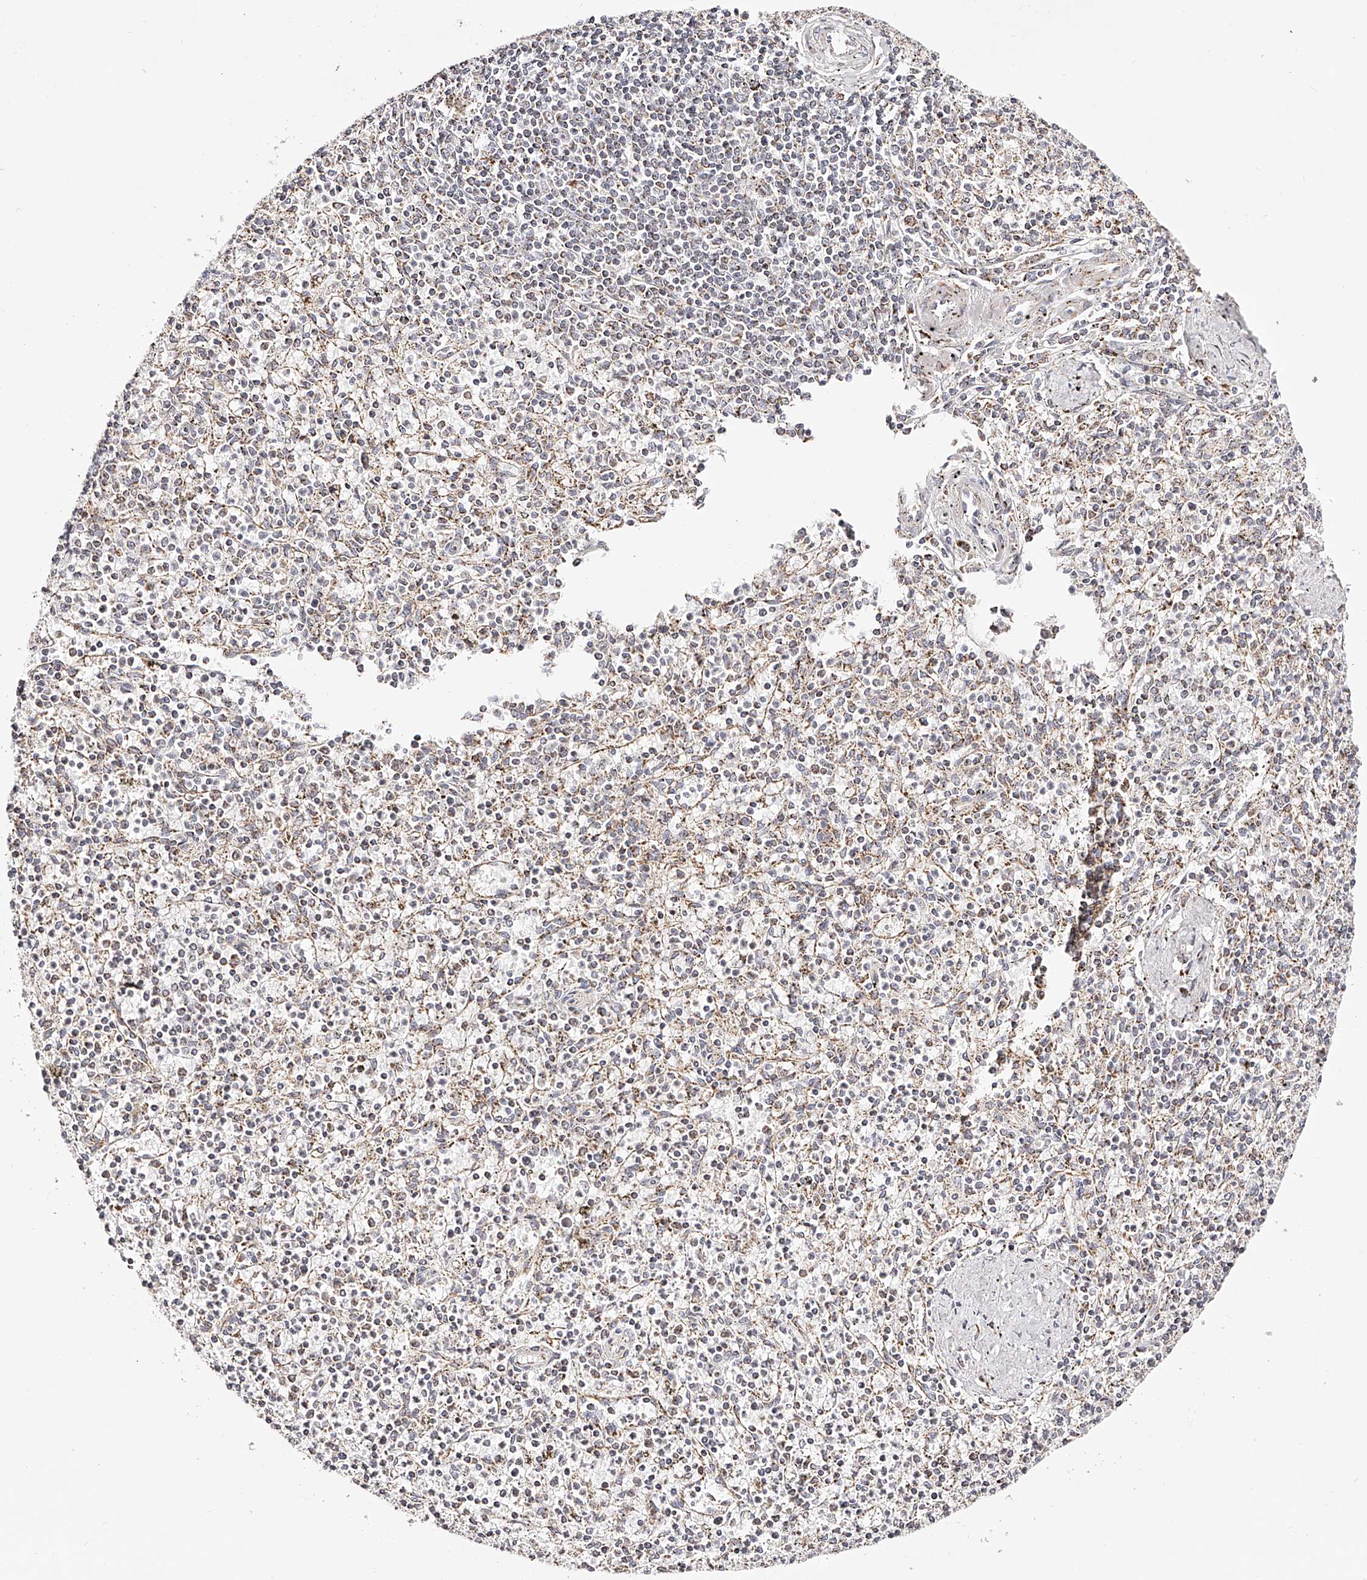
{"staining": {"intensity": "moderate", "quantity": "25%-75%", "location": "cytoplasmic/membranous"}, "tissue": "spleen", "cell_type": "Cells in red pulp", "image_type": "normal", "snomed": [{"axis": "morphology", "description": "Normal tissue, NOS"}, {"axis": "topography", "description": "Spleen"}], "caption": "Immunohistochemical staining of normal spleen displays 25%-75% levels of moderate cytoplasmic/membranous protein staining in approximately 25%-75% of cells in red pulp. The staining was performed using DAB (3,3'-diaminobenzidine), with brown indicating positive protein expression. Nuclei are stained blue with hematoxylin.", "gene": "NDUFV3", "patient": {"sex": "male", "age": 72}}